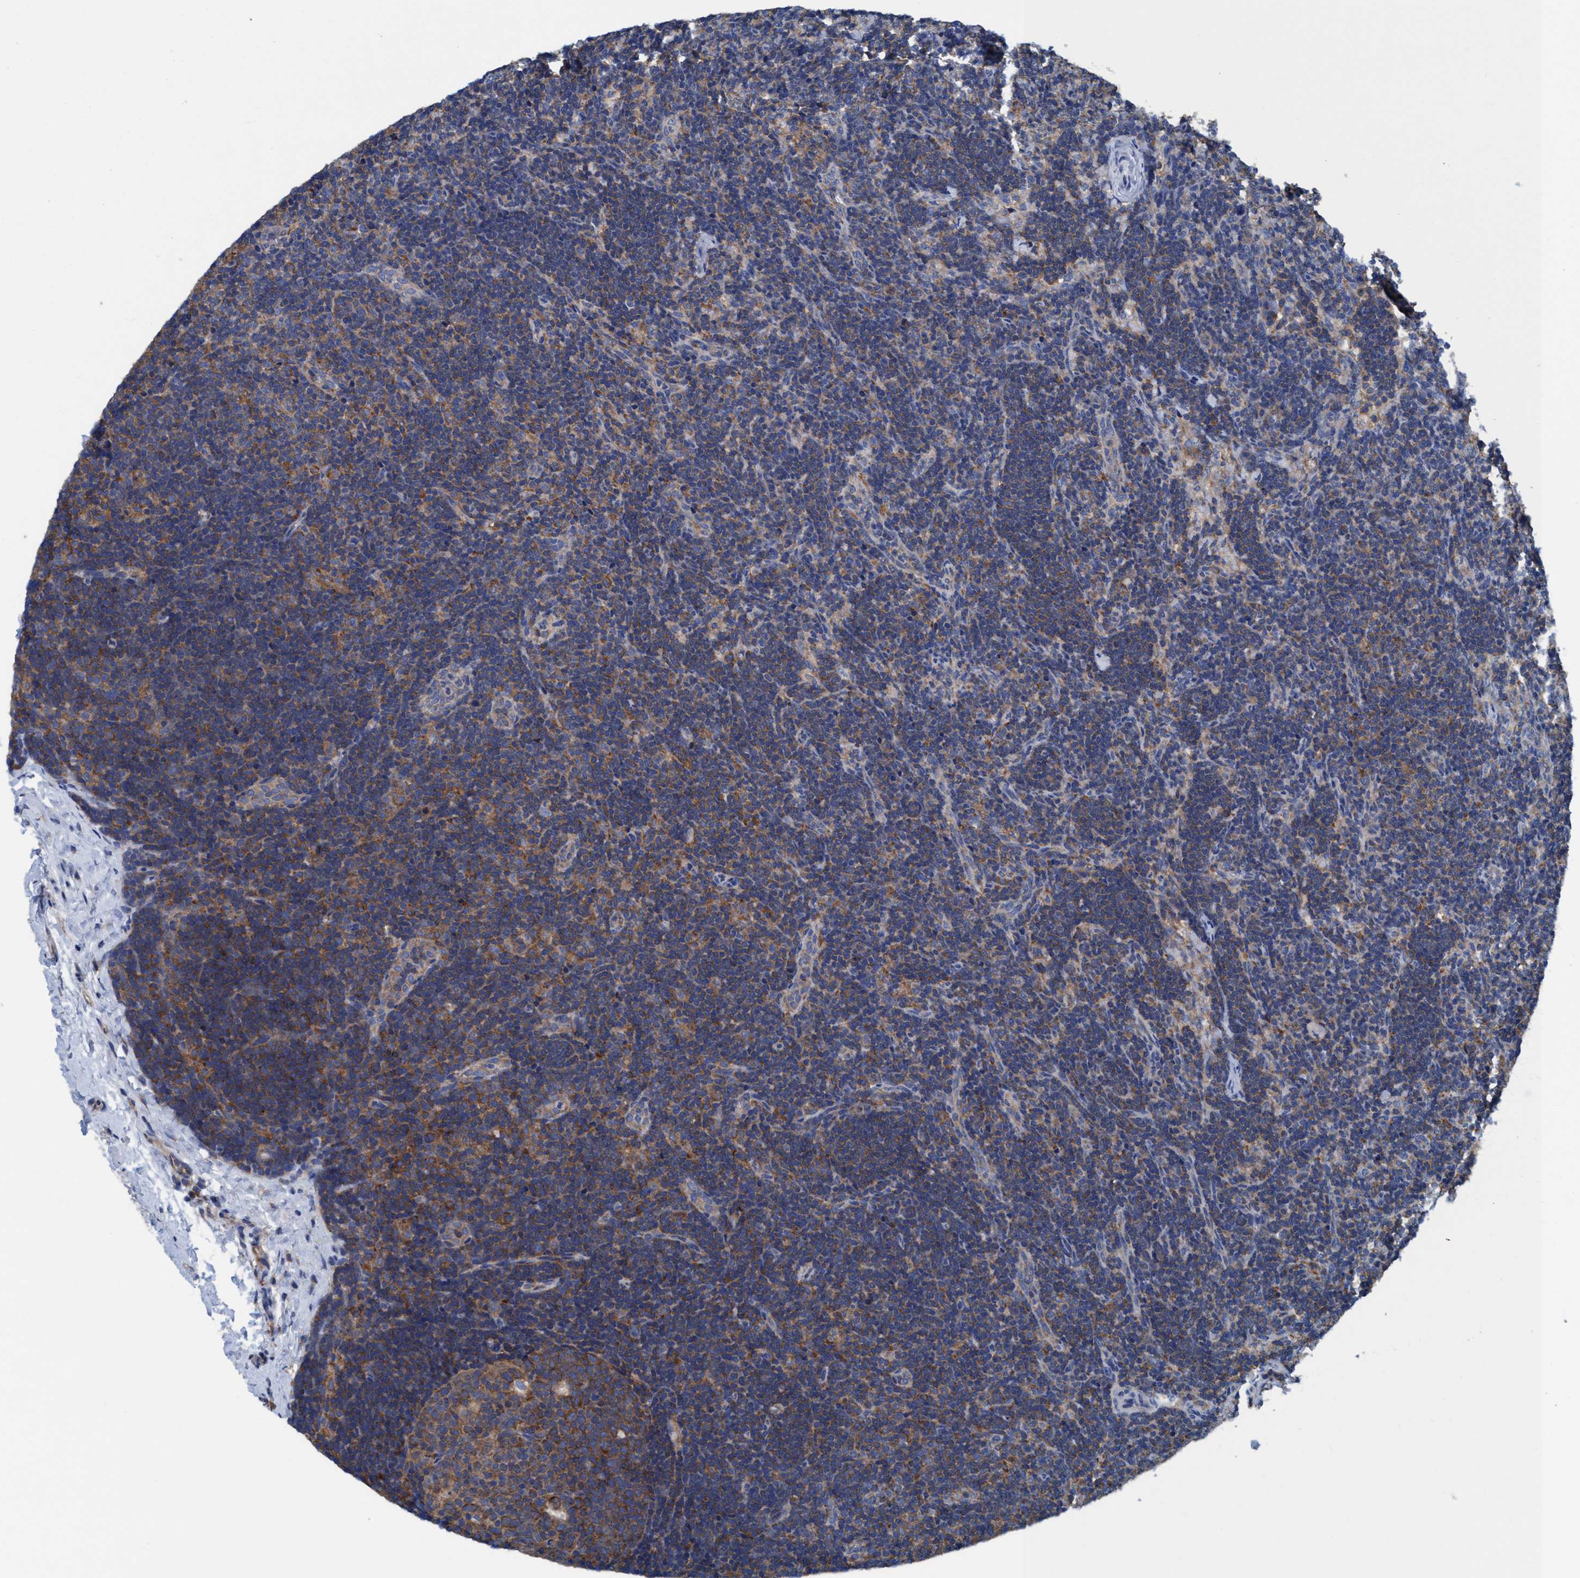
{"staining": {"intensity": "moderate", "quantity": ">75%", "location": "cytoplasmic/membranous"}, "tissue": "lymph node", "cell_type": "Germinal center cells", "image_type": "normal", "snomed": [{"axis": "morphology", "description": "Normal tissue, NOS"}, {"axis": "topography", "description": "Lymph node"}], "caption": "Immunohistochemistry (IHC) of normal lymph node shows medium levels of moderate cytoplasmic/membranous staining in about >75% of germinal center cells.", "gene": "NMT1", "patient": {"sex": "female", "age": 22}}